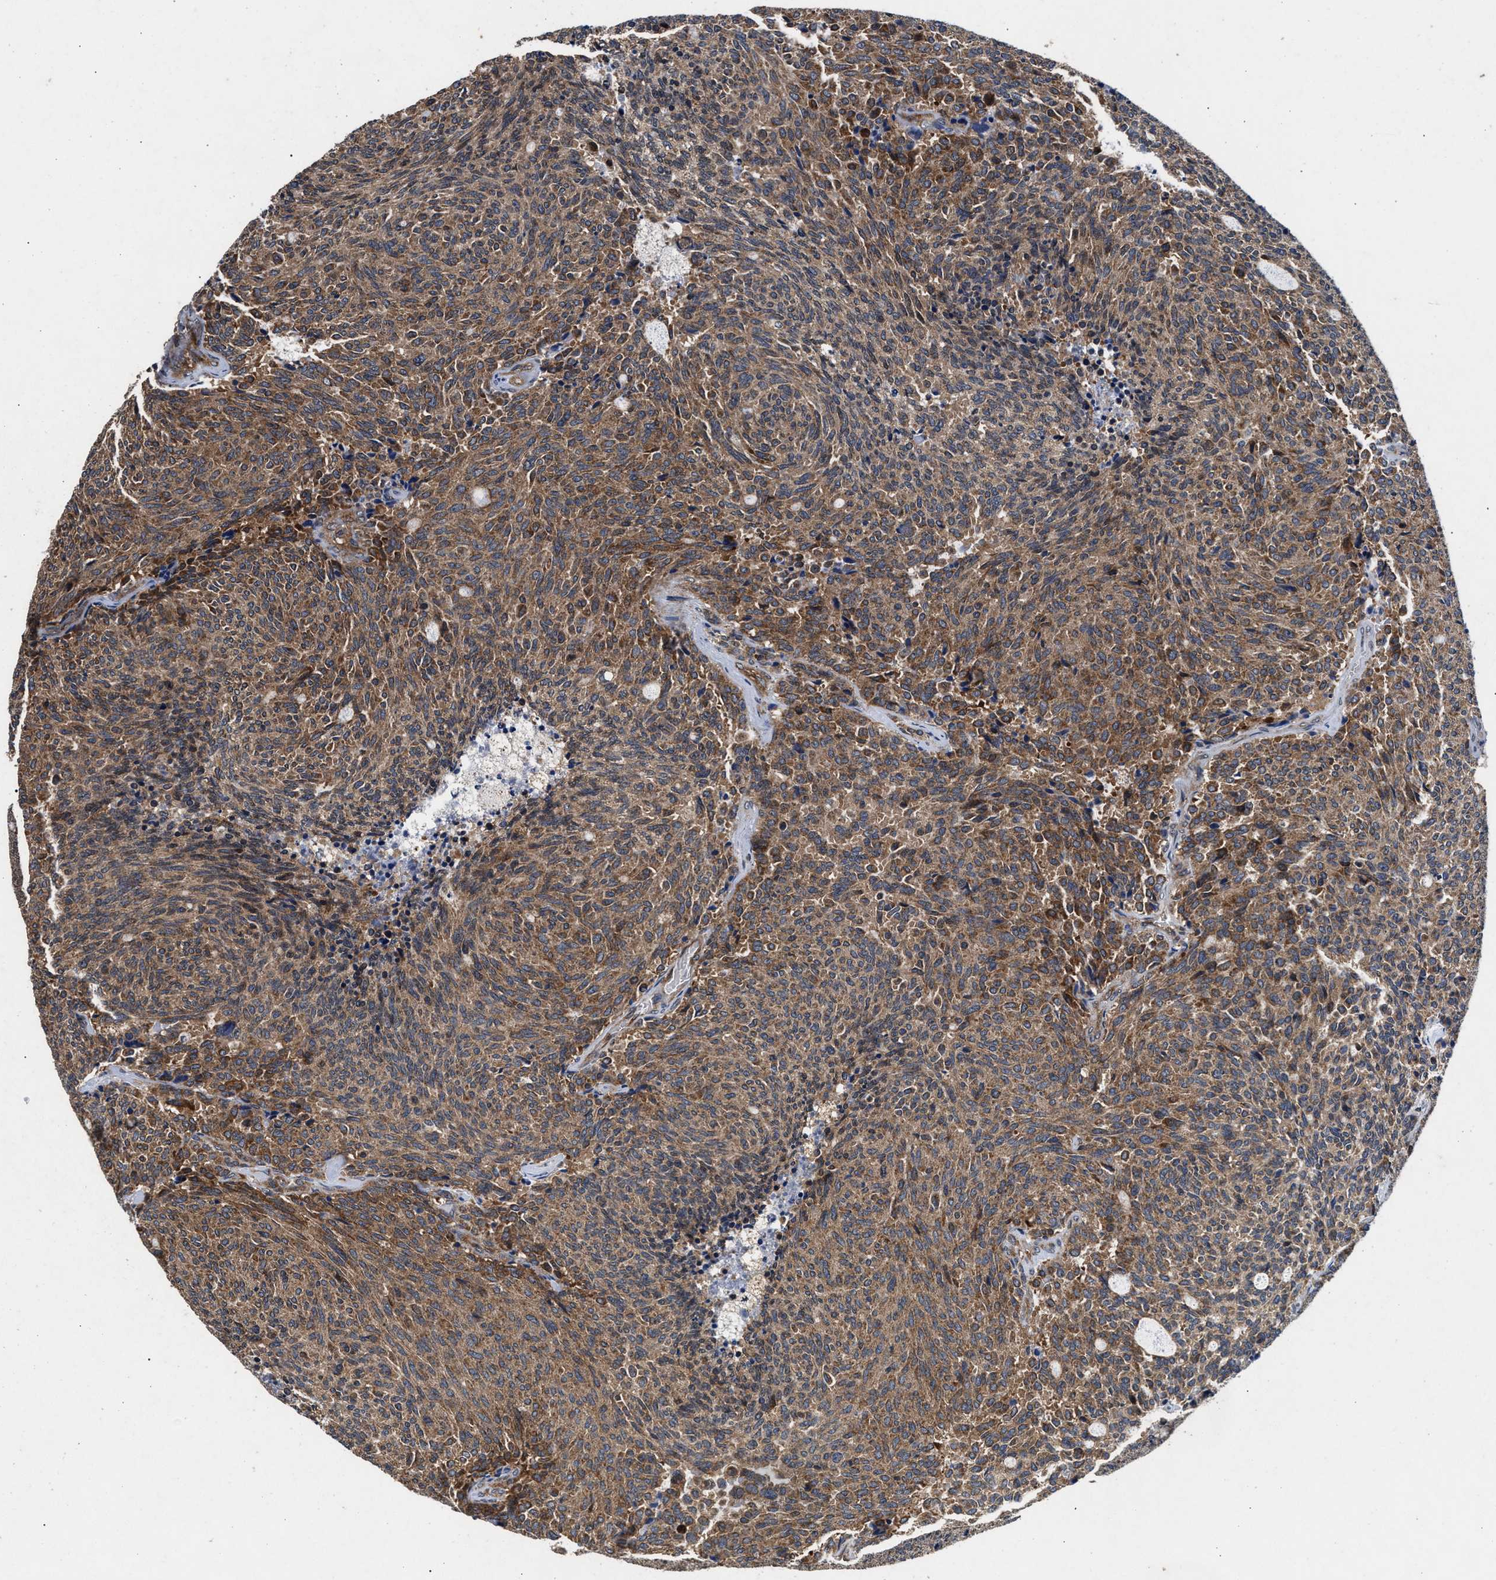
{"staining": {"intensity": "moderate", "quantity": ">75%", "location": "cytoplasmic/membranous"}, "tissue": "carcinoid", "cell_type": "Tumor cells", "image_type": "cancer", "snomed": [{"axis": "morphology", "description": "Carcinoid, malignant, NOS"}, {"axis": "topography", "description": "Pancreas"}], "caption": "A brown stain highlights moderate cytoplasmic/membranous staining of a protein in malignant carcinoid tumor cells.", "gene": "NFKB2", "patient": {"sex": "female", "age": 54}}